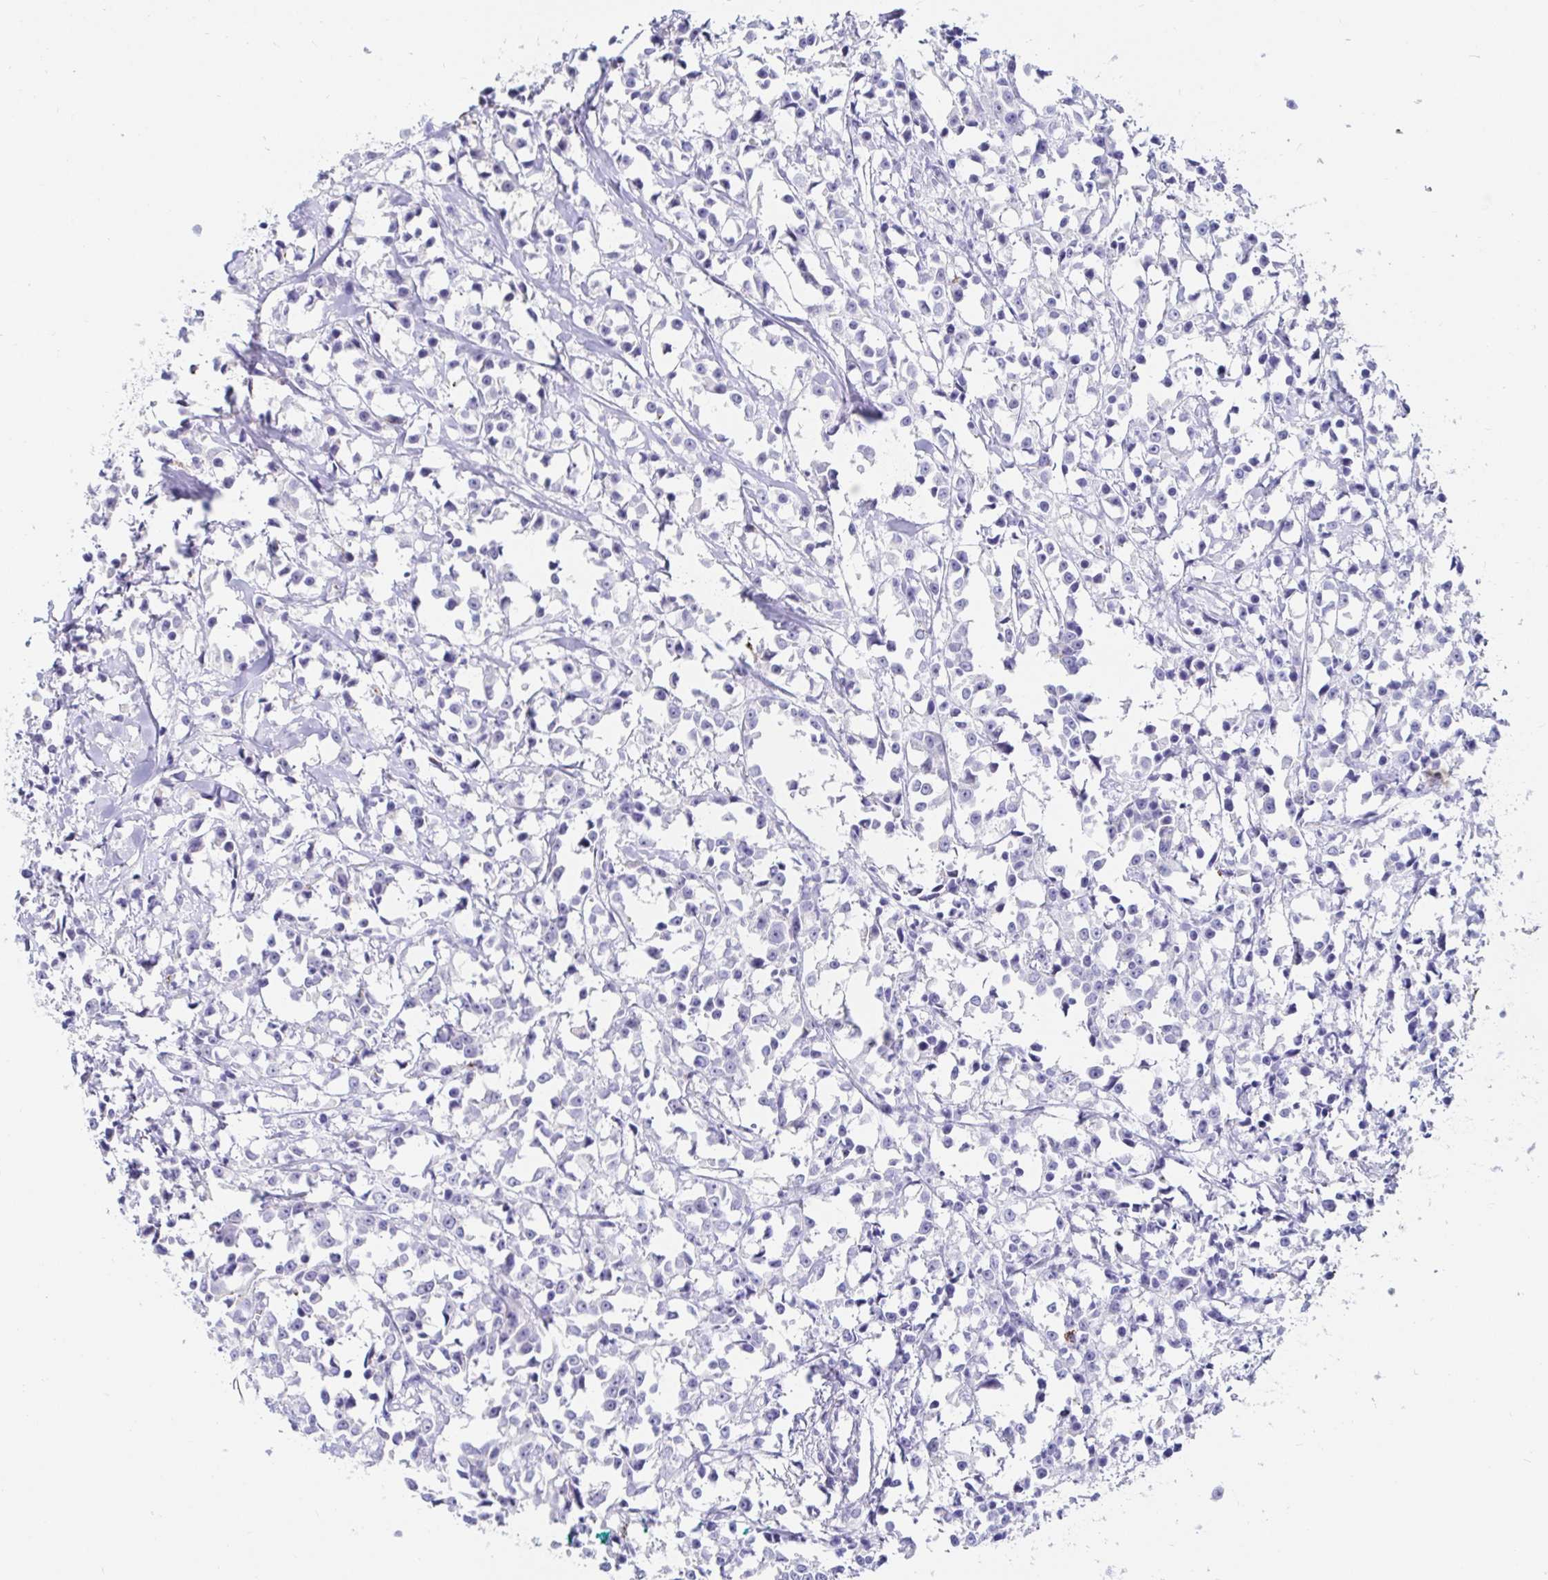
{"staining": {"intensity": "negative", "quantity": "none", "location": "none"}, "tissue": "breast cancer", "cell_type": "Tumor cells", "image_type": "cancer", "snomed": [{"axis": "morphology", "description": "Duct carcinoma"}, {"axis": "topography", "description": "Breast"}], "caption": "Tumor cells show no significant protein expression in breast invasive ductal carcinoma. The staining is performed using DAB brown chromogen with nuclei counter-stained in using hematoxylin.", "gene": "OR10K1", "patient": {"sex": "female", "age": 80}}